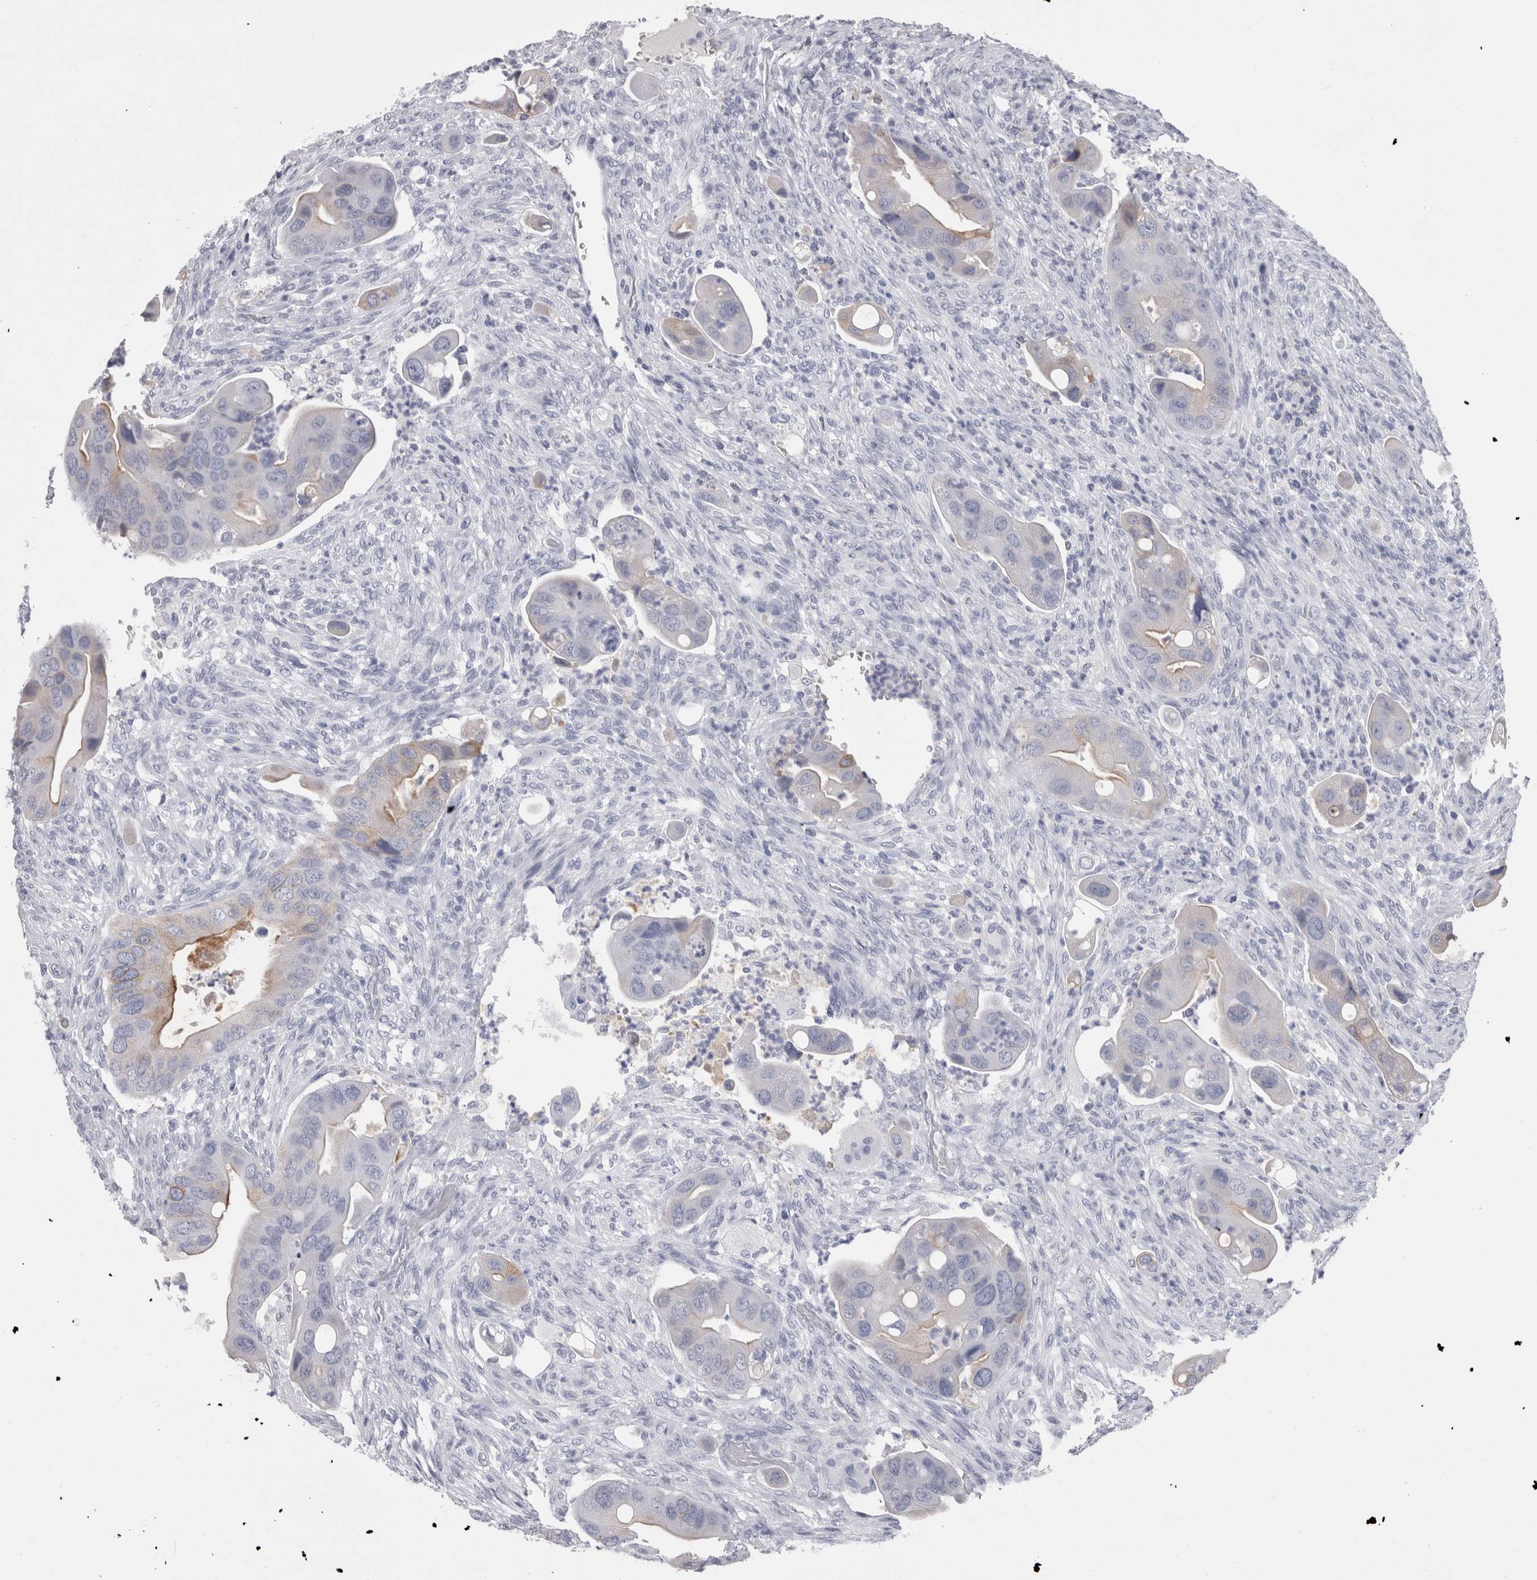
{"staining": {"intensity": "negative", "quantity": "none", "location": "none"}, "tissue": "colorectal cancer", "cell_type": "Tumor cells", "image_type": "cancer", "snomed": [{"axis": "morphology", "description": "Adenocarcinoma, NOS"}, {"axis": "topography", "description": "Rectum"}], "caption": "IHC photomicrograph of human adenocarcinoma (colorectal) stained for a protein (brown), which shows no positivity in tumor cells.", "gene": "CDHR5", "patient": {"sex": "female", "age": 57}}